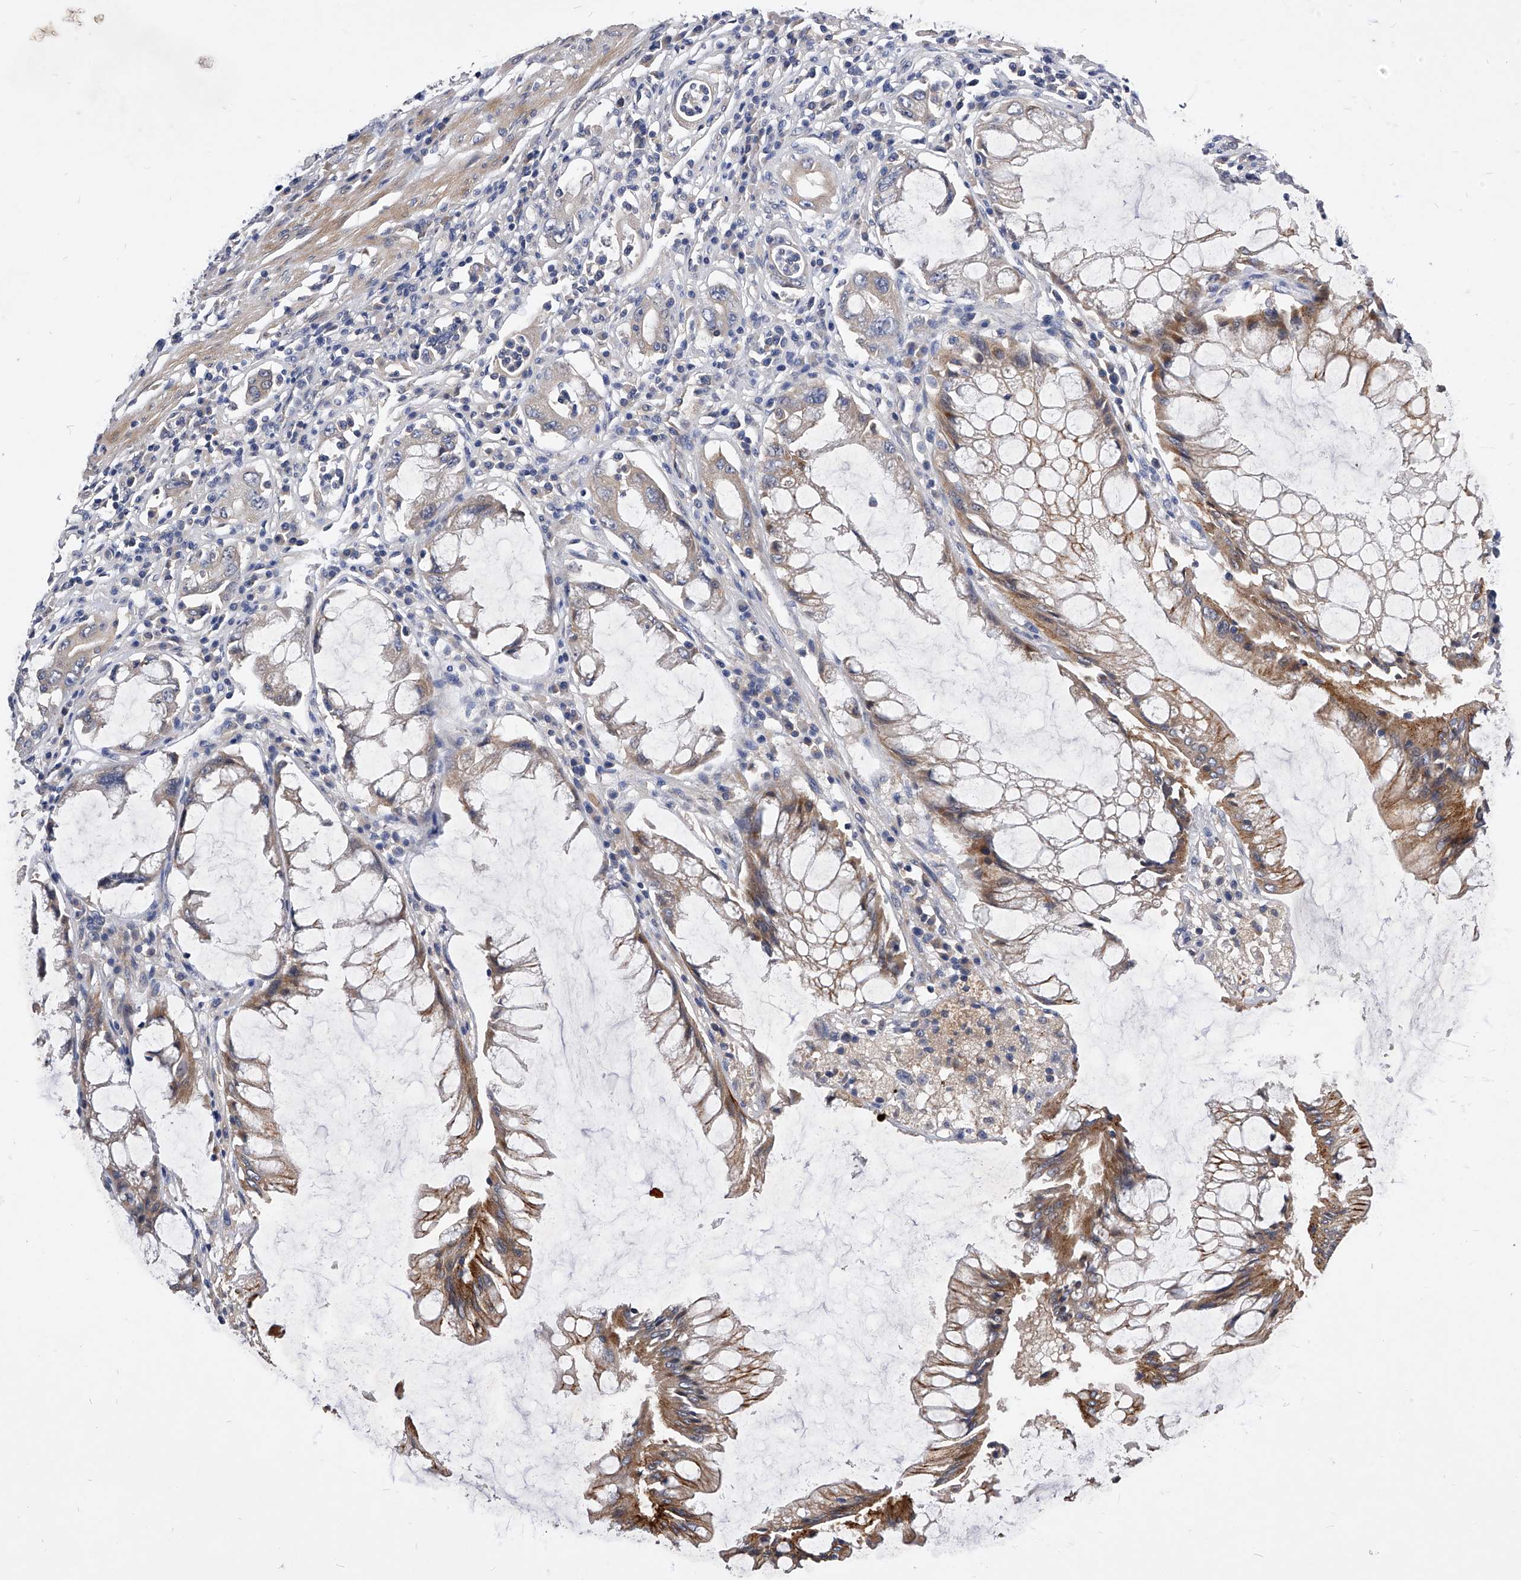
{"staining": {"intensity": "moderate", "quantity": "<25%", "location": "cytoplasmic/membranous"}, "tissue": "colorectal cancer", "cell_type": "Tumor cells", "image_type": "cancer", "snomed": [{"axis": "morphology", "description": "Adenocarcinoma, NOS"}, {"axis": "topography", "description": "Rectum"}], "caption": "Human adenocarcinoma (colorectal) stained with a protein marker reveals moderate staining in tumor cells.", "gene": "ARL4C", "patient": {"sex": "female", "age": 65}}